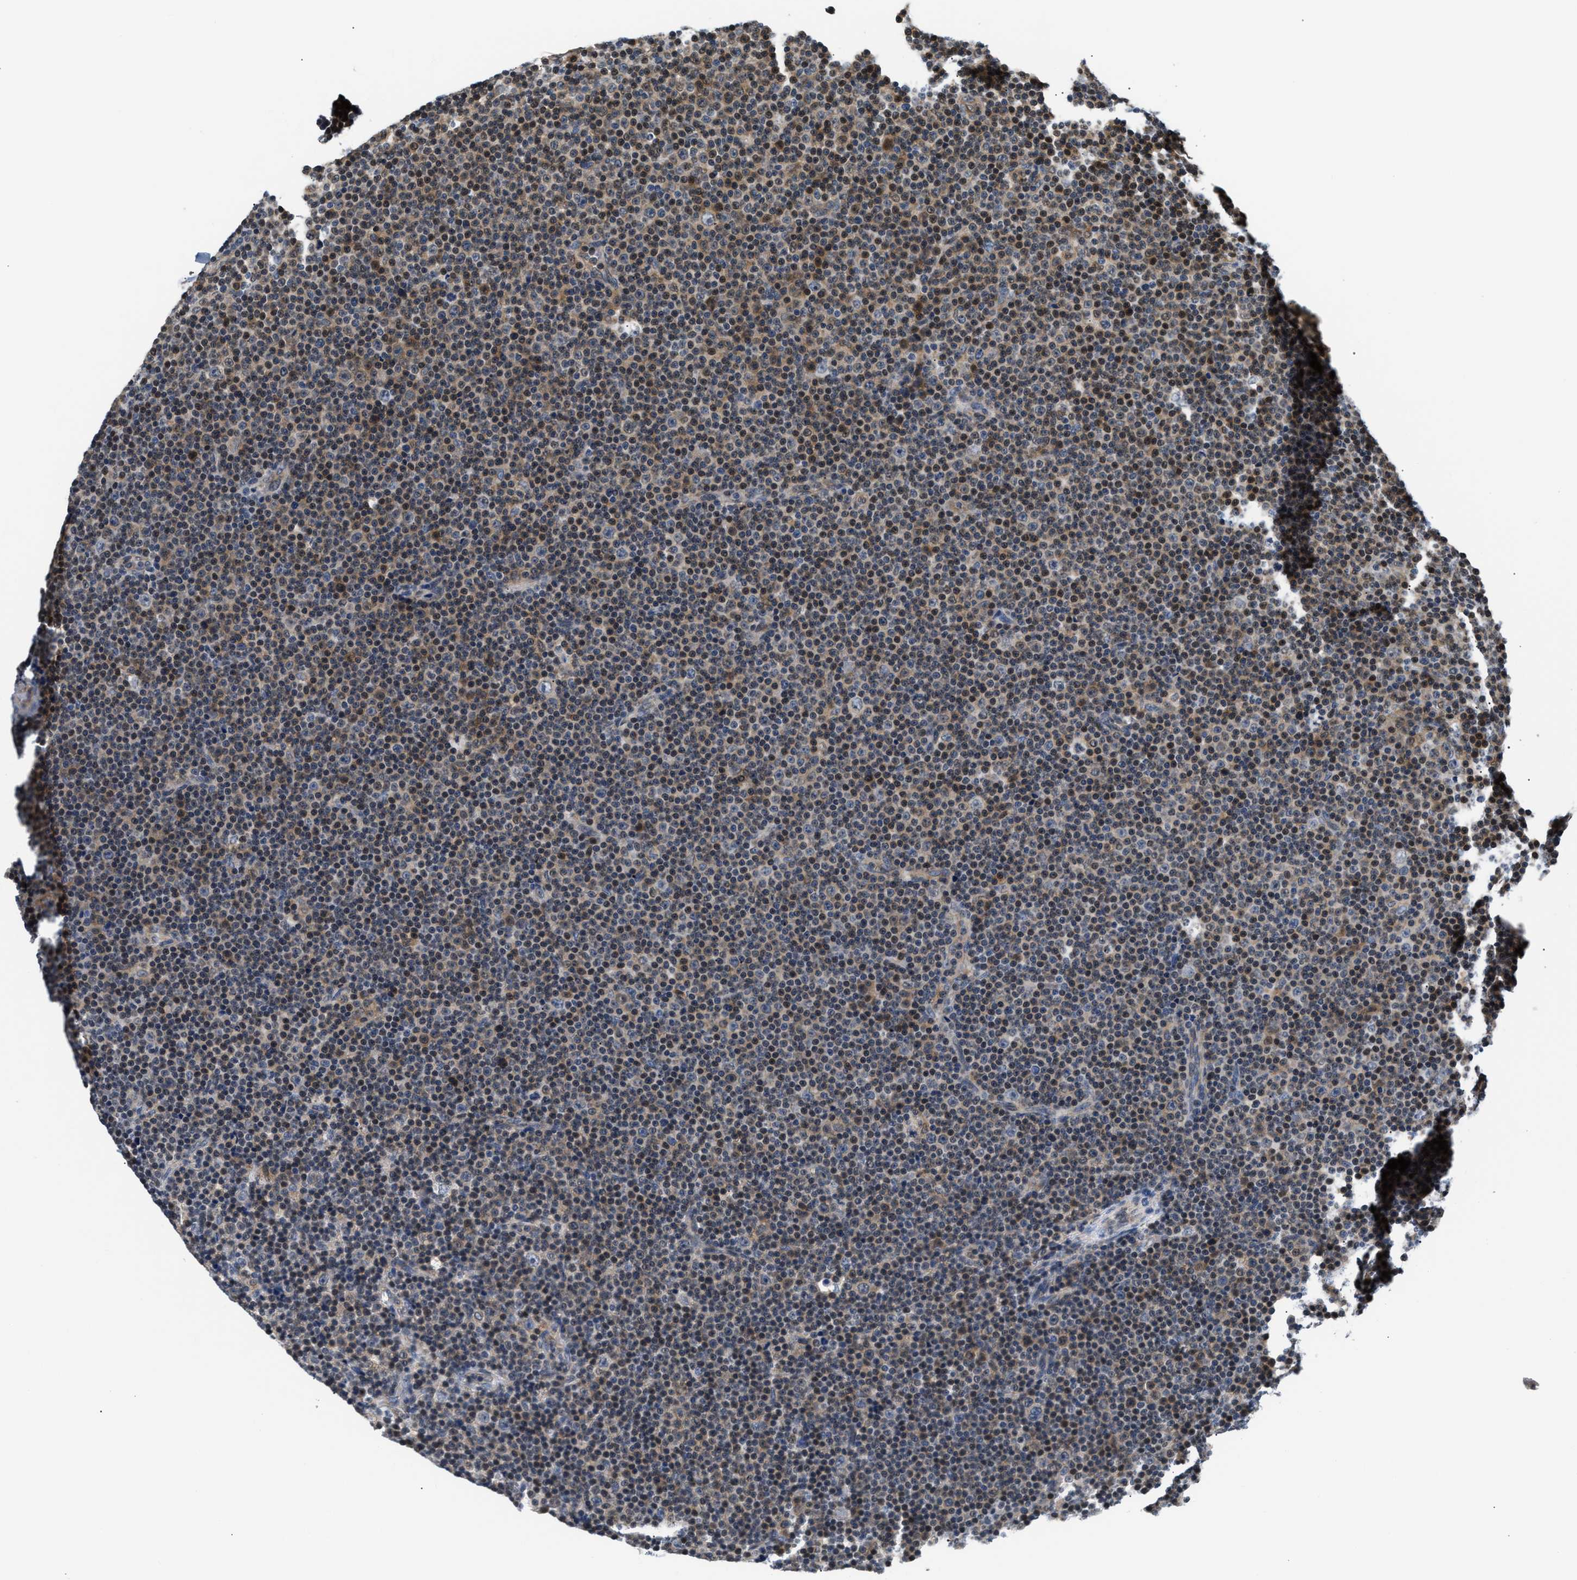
{"staining": {"intensity": "weak", "quantity": "<25%", "location": "cytoplasmic/membranous"}, "tissue": "lymphoma", "cell_type": "Tumor cells", "image_type": "cancer", "snomed": [{"axis": "morphology", "description": "Malignant lymphoma, non-Hodgkin's type, Low grade"}, {"axis": "topography", "description": "Lymph node"}], "caption": "Tumor cells are negative for brown protein staining in malignant lymphoma, non-Hodgkin's type (low-grade).", "gene": "TNIP2", "patient": {"sex": "female", "age": 67}}